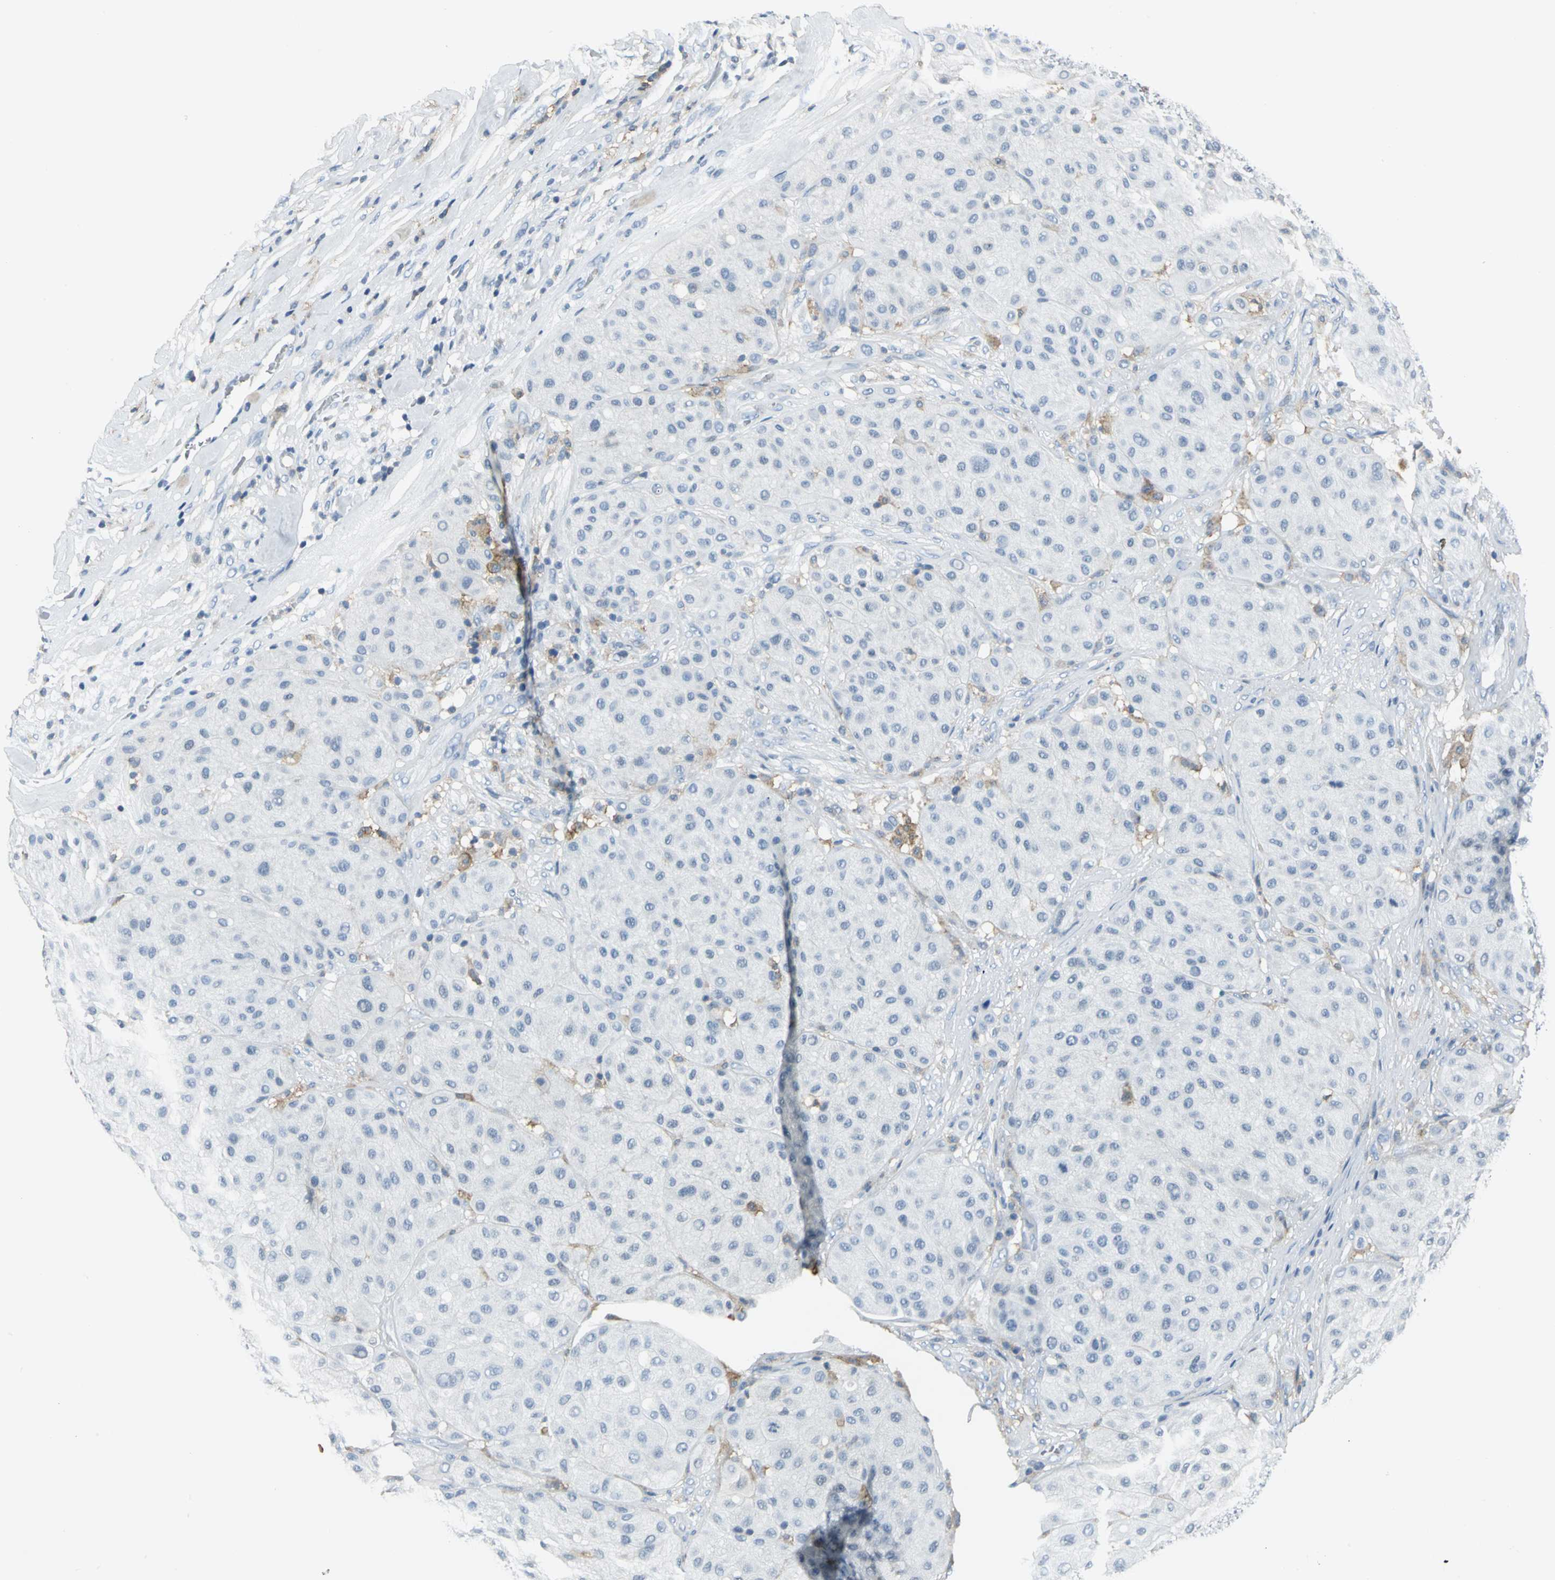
{"staining": {"intensity": "negative", "quantity": "none", "location": "none"}, "tissue": "melanoma", "cell_type": "Tumor cells", "image_type": "cancer", "snomed": [{"axis": "morphology", "description": "Normal tissue, NOS"}, {"axis": "morphology", "description": "Malignant melanoma, Metastatic site"}, {"axis": "topography", "description": "Skin"}], "caption": "Melanoma was stained to show a protein in brown. There is no significant staining in tumor cells.", "gene": "IQGAP2", "patient": {"sex": "male", "age": 41}}